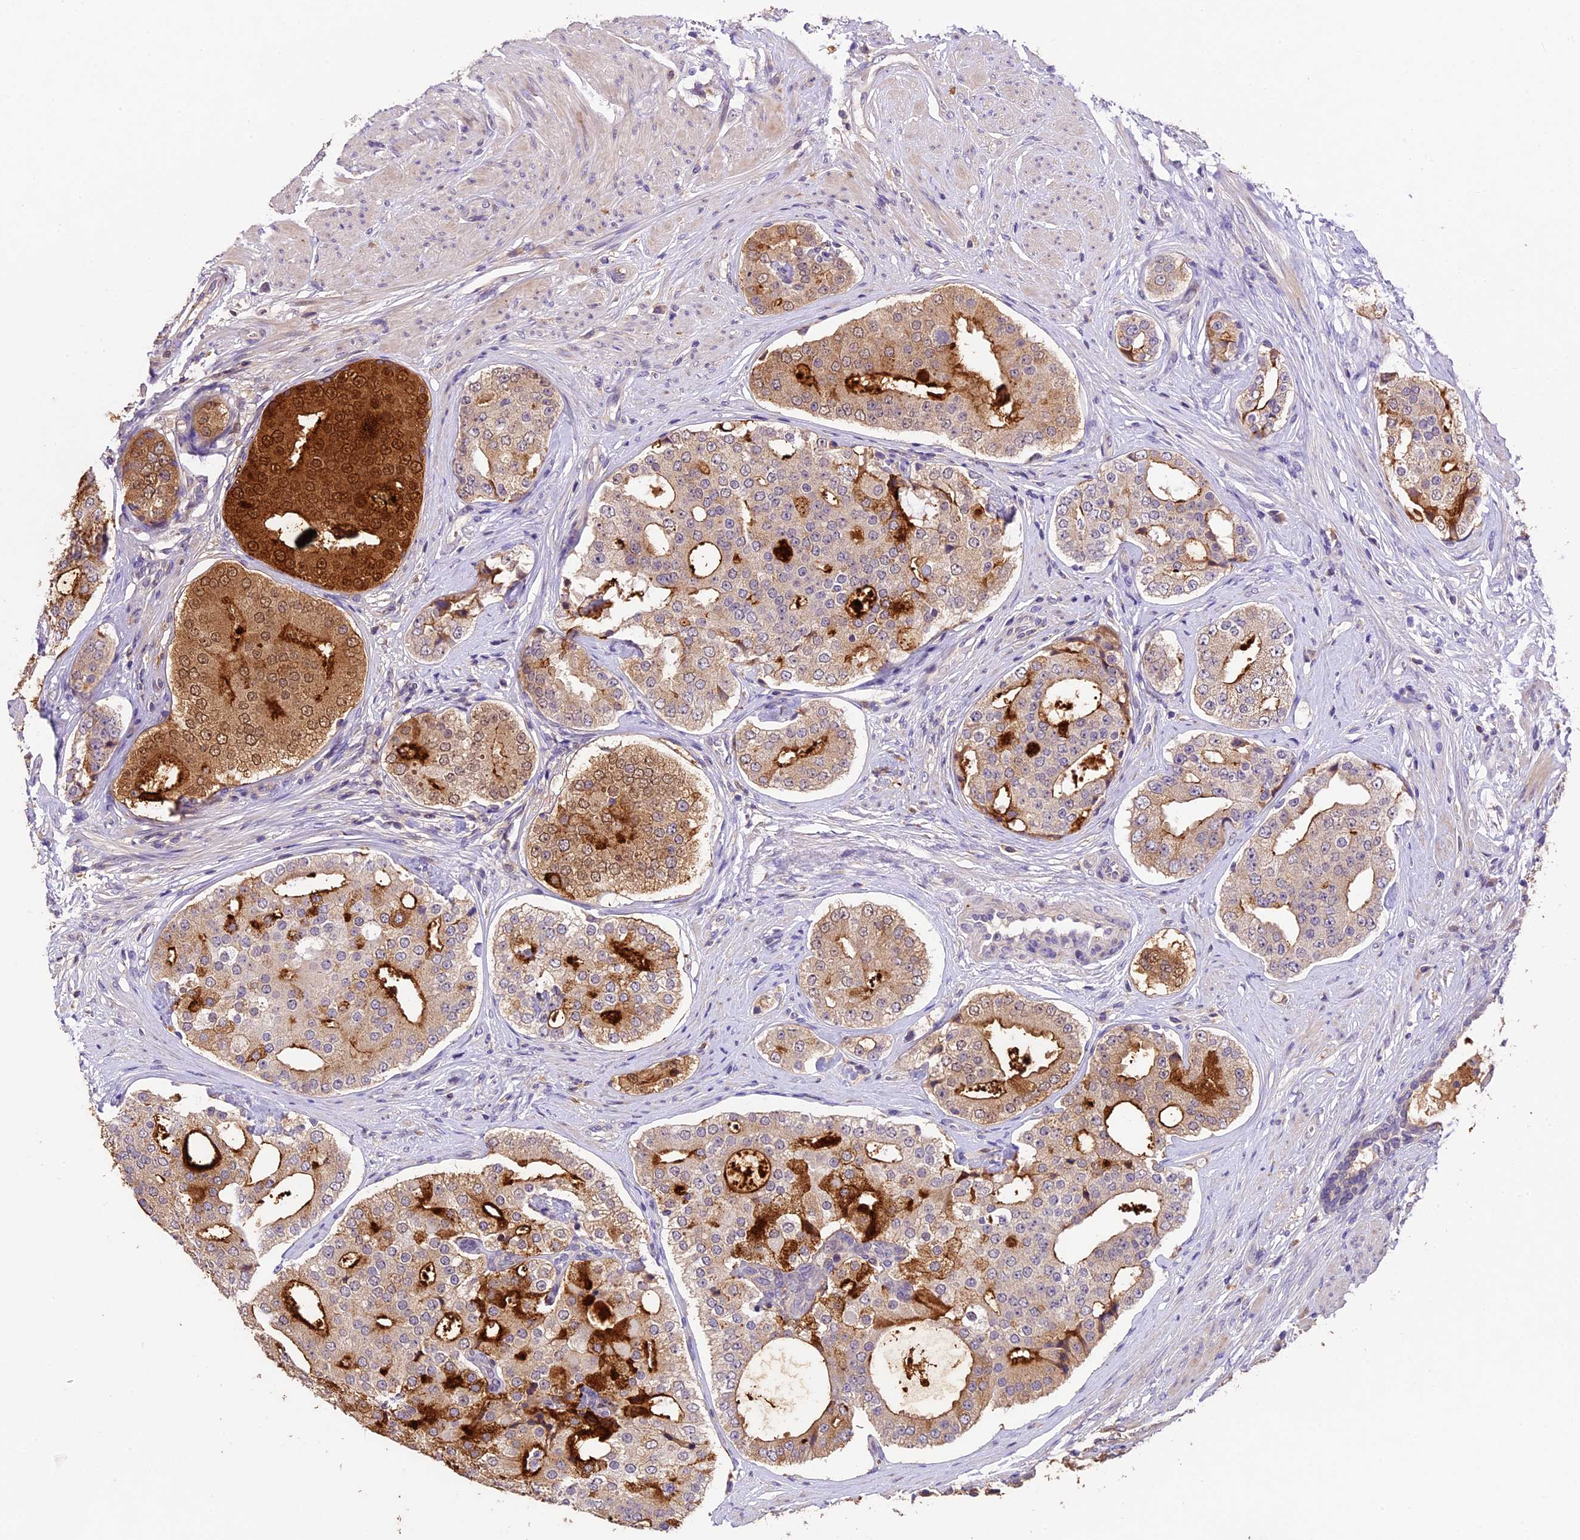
{"staining": {"intensity": "strong", "quantity": "25%-75%", "location": "cytoplasmic/membranous"}, "tissue": "prostate cancer", "cell_type": "Tumor cells", "image_type": "cancer", "snomed": [{"axis": "morphology", "description": "Adenocarcinoma, High grade"}, {"axis": "topography", "description": "Prostate"}], "caption": "A high-resolution micrograph shows IHC staining of prostate high-grade adenocarcinoma, which demonstrates strong cytoplasmic/membranous positivity in approximately 25%-75% of tumor cells.", "gene": "DGKH", "patient": {"sex": "male", "age": 56}}